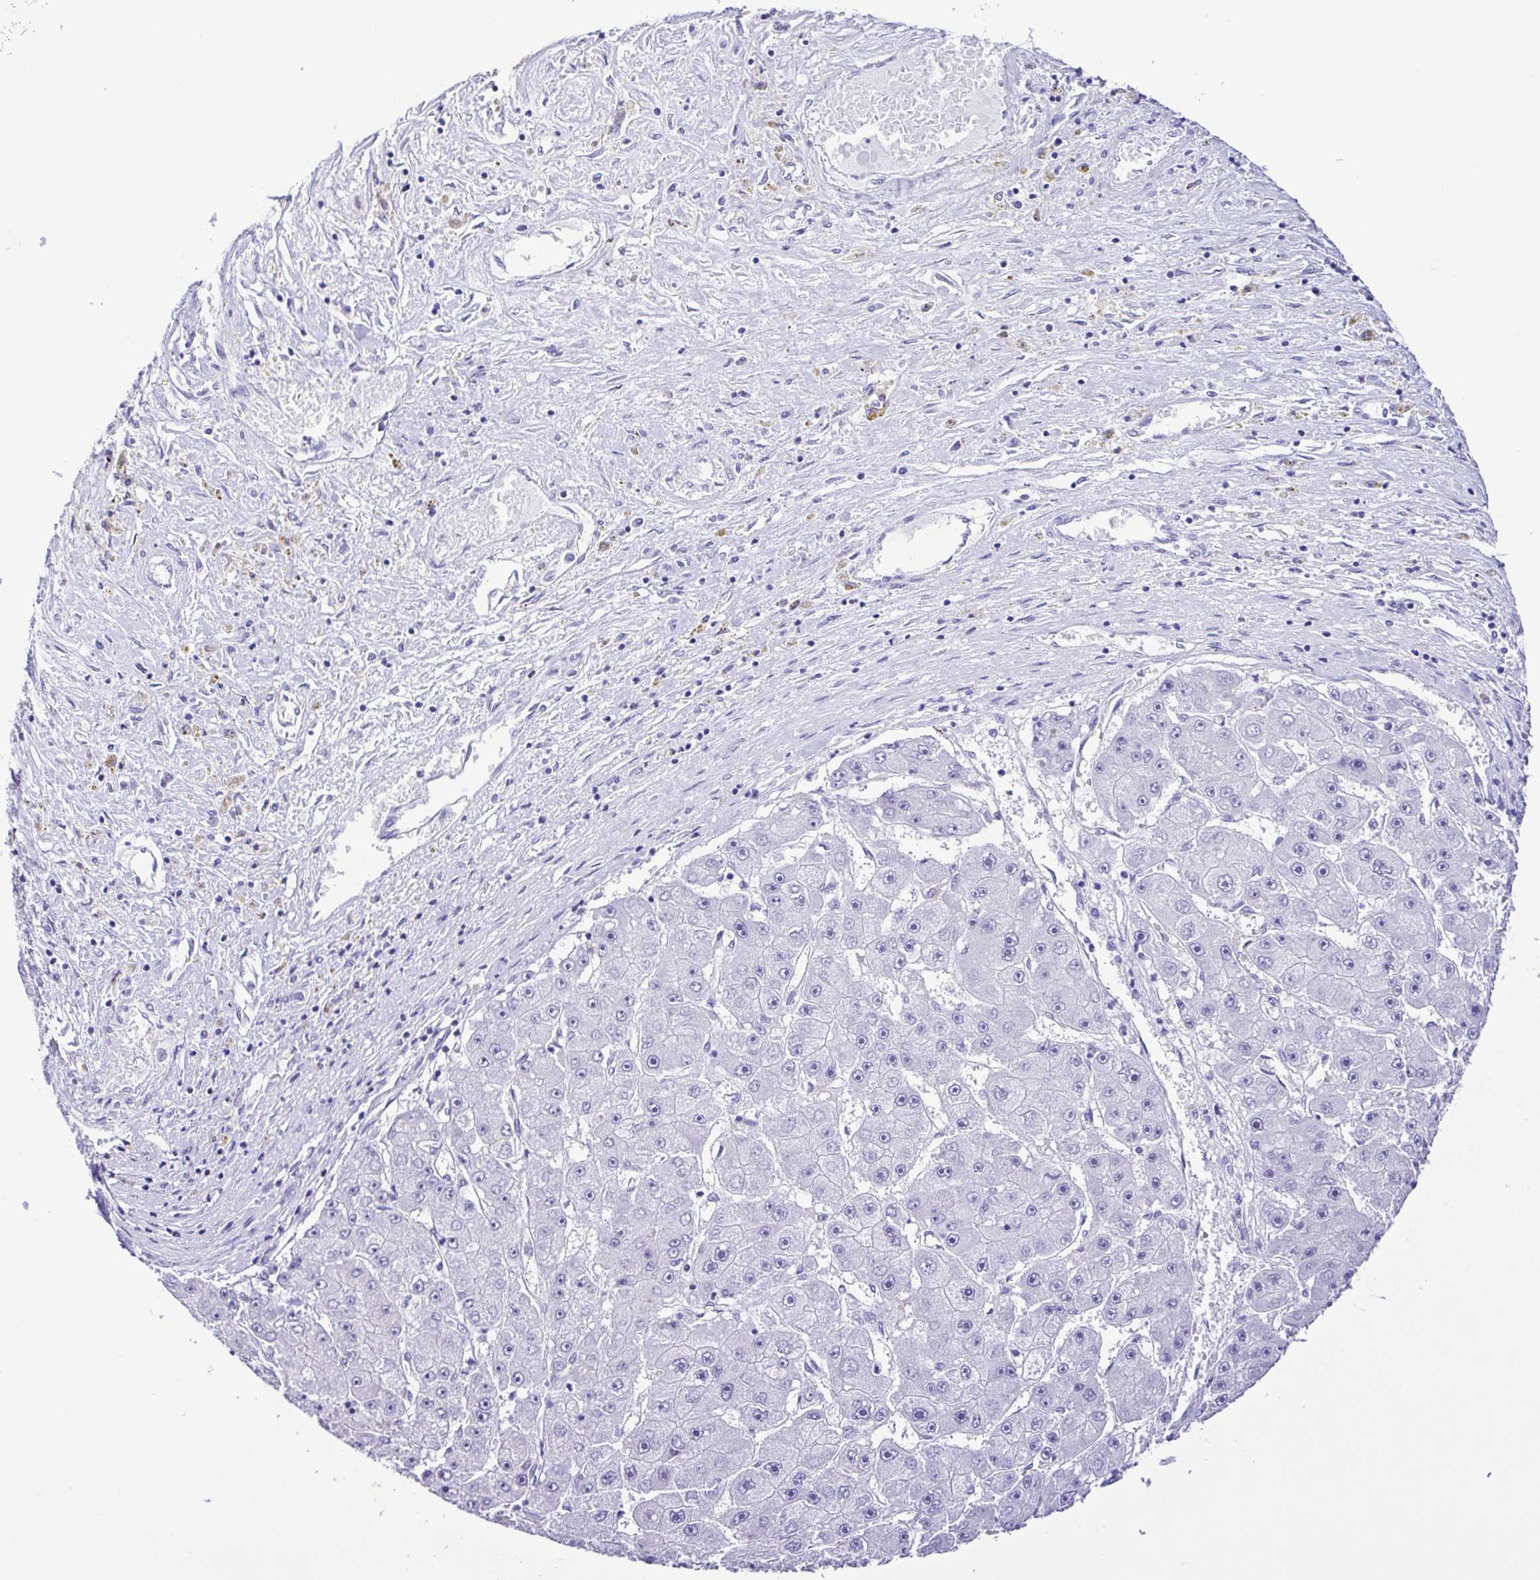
{"staining": {"intensity": "negative", "quantity": "none", "location": "none"}, "tissue": "liver cancer", "cell_type": "Tumor cells", "image_type": "cancer", "snomed": [{"axis": "morphology", "description": "Carcinoma, Hepatocellular, NOS"}, {"axis": "topography", "description": "Liver"}], "caption": "This is an IHC image of human hepatocellular carcinoma (liver). There is no staining in tumor cells.", "gene": "CASP14", "patient": {"sex": "female", "age": 61}}